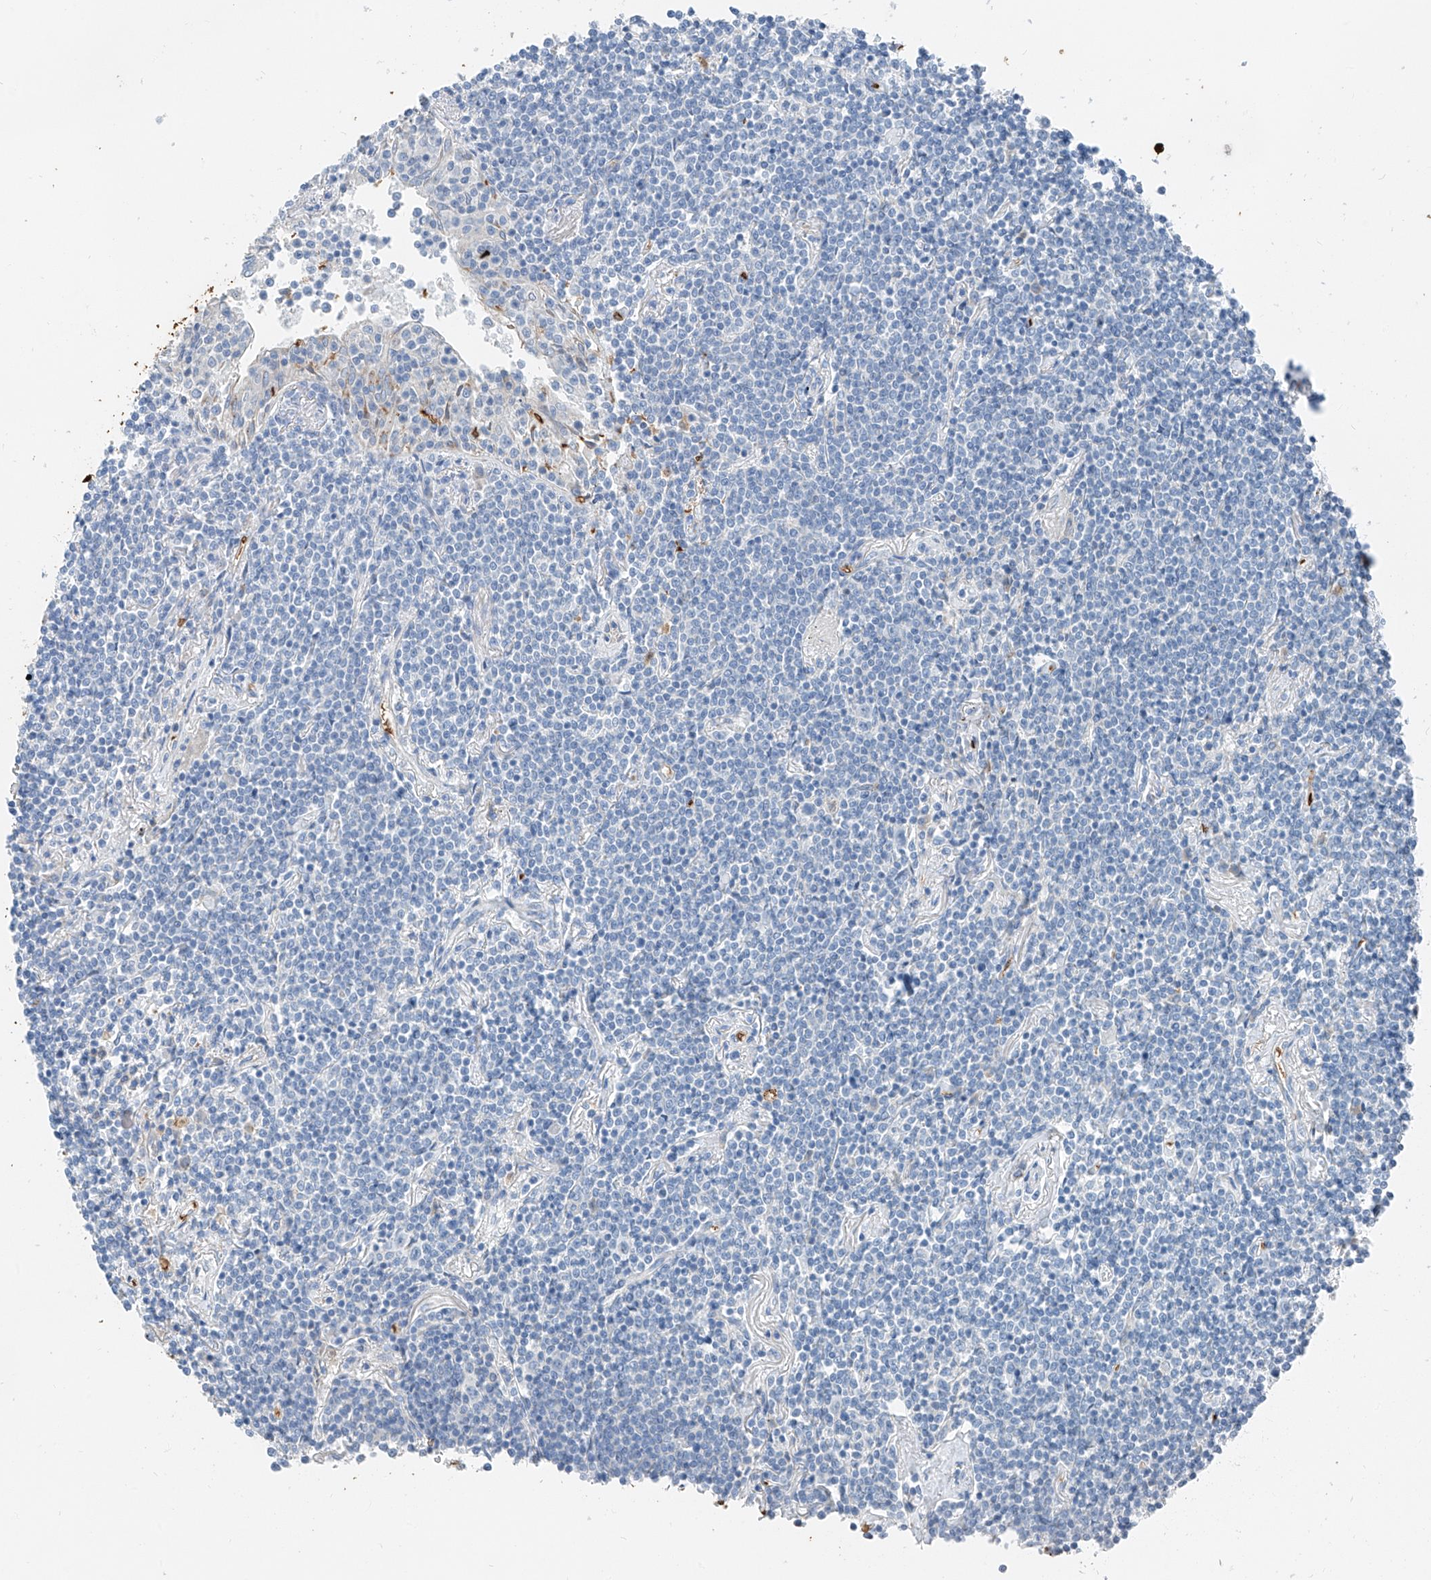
{"staining": {"intensity": "negative", "quantity": "none", "location": "none"}, "tissue": "lymphoma", "cell_type": "Tumor cells", "image_type": "cancer", "snomed": [{"axis": "morphology", "description": "Malignant lymphoma, non-Hodgkin's type, Low grade"}, {"axis": "topography", "description": "Lung"}], "caption": "Immunohistochemistry of human low-grade malignant lymphoma, non-Hodgkin's type shows no staining in tumor cells. (IHC, brightfield microscopy, high magnification).", "gene": "PRSS23", "patient": {"sex": "female", "age": 71}}